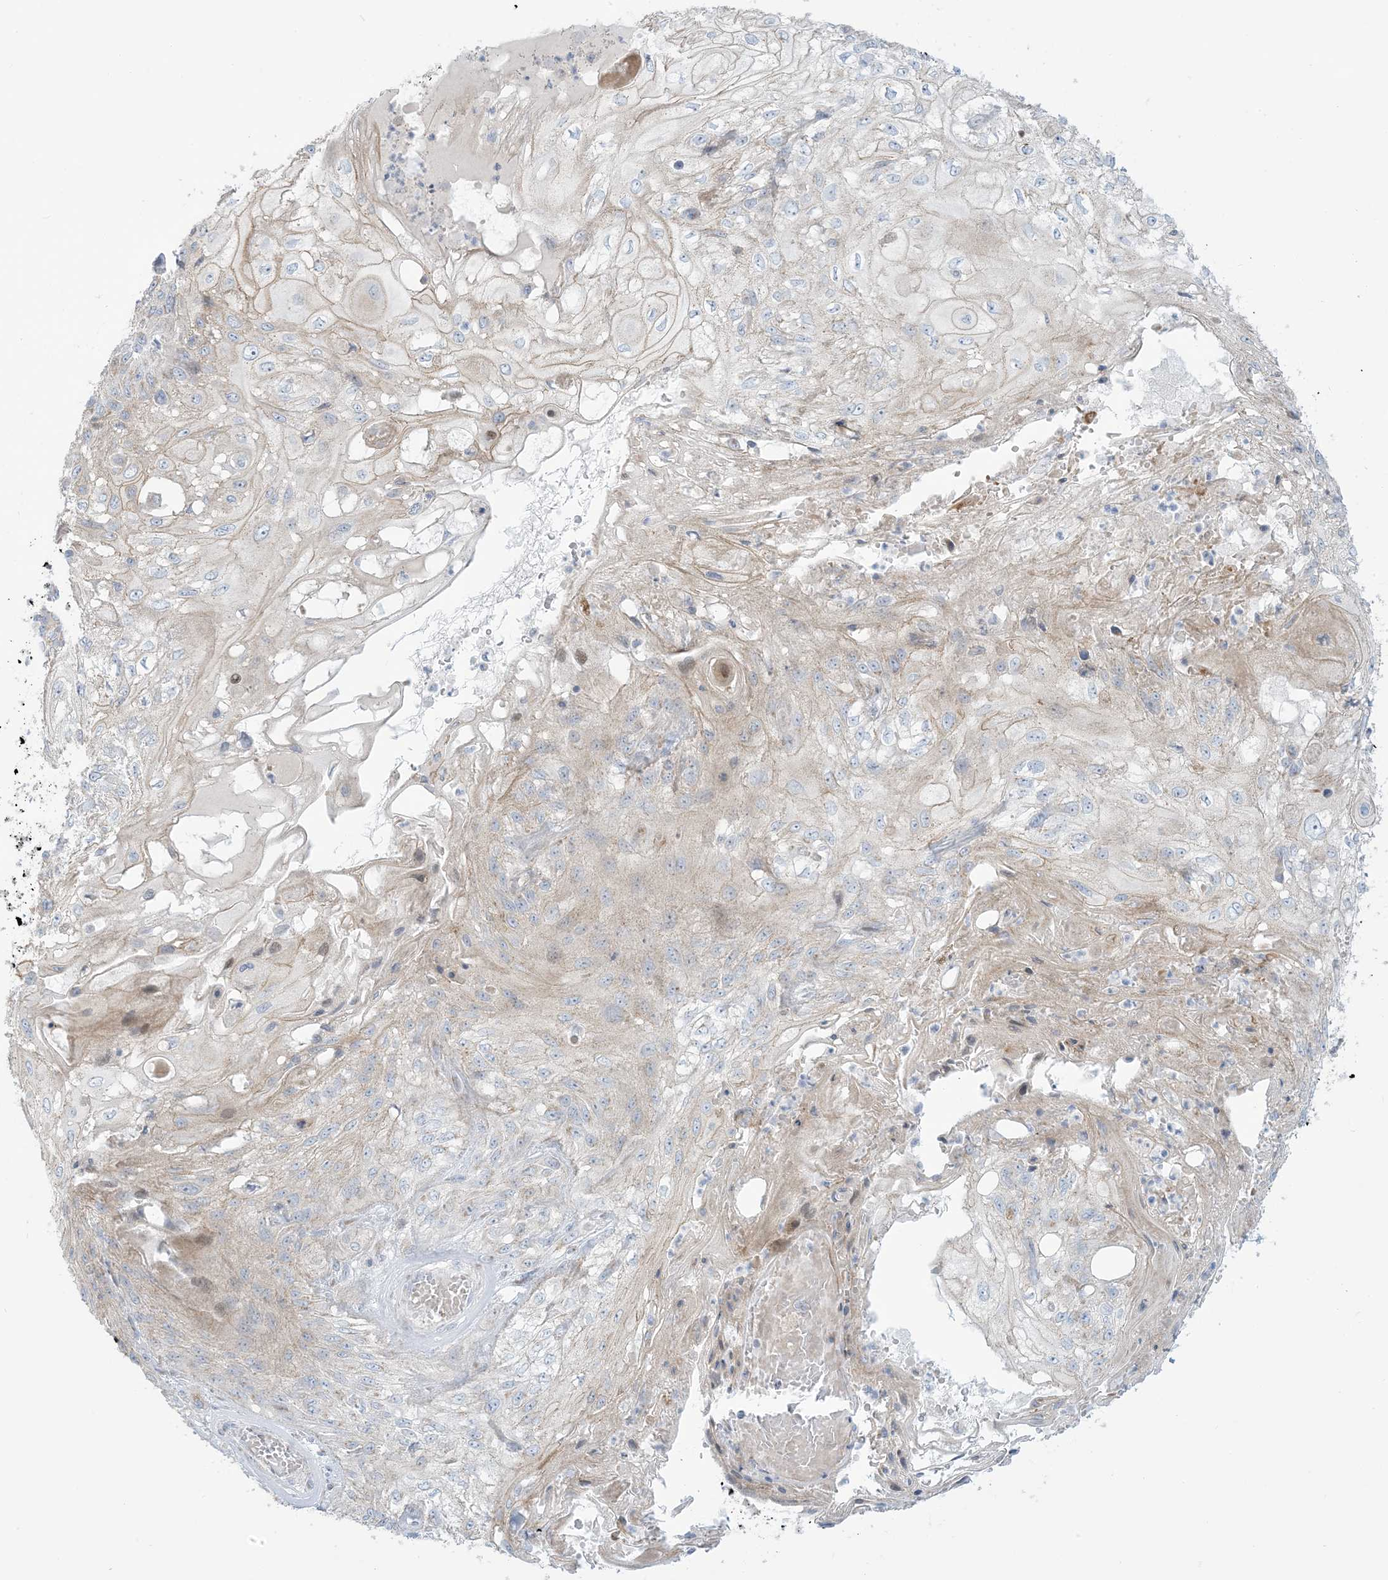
{"staining": {"intensity": "weak", "quantity": "<25%", "location": "cytoplasmic/membranous"}, "tissue": "skin cancer", "cell_type": "Tumor cells", "image_type": "cancer", "snomed": [{"axis": "morphology", "description": "Squamous cell carcinoma, NOS"}, {"axis": "morphology", "description": "Squamous cell carcinoma, metastatic, NOS"}, {"axis": "topography", "description": "Skin"}, {"axis": "topography", "description": "Lymph node"}], "caption": "An immunohistochemistry (IHC) image of metastatic squamous cell carcinoma (skin) is shown. There is no staining in tumor cells of metastatic squamous cell carcinoma (skin).", "gene": "AFTPH", "patient": {"sex": "male", "age": 75}}